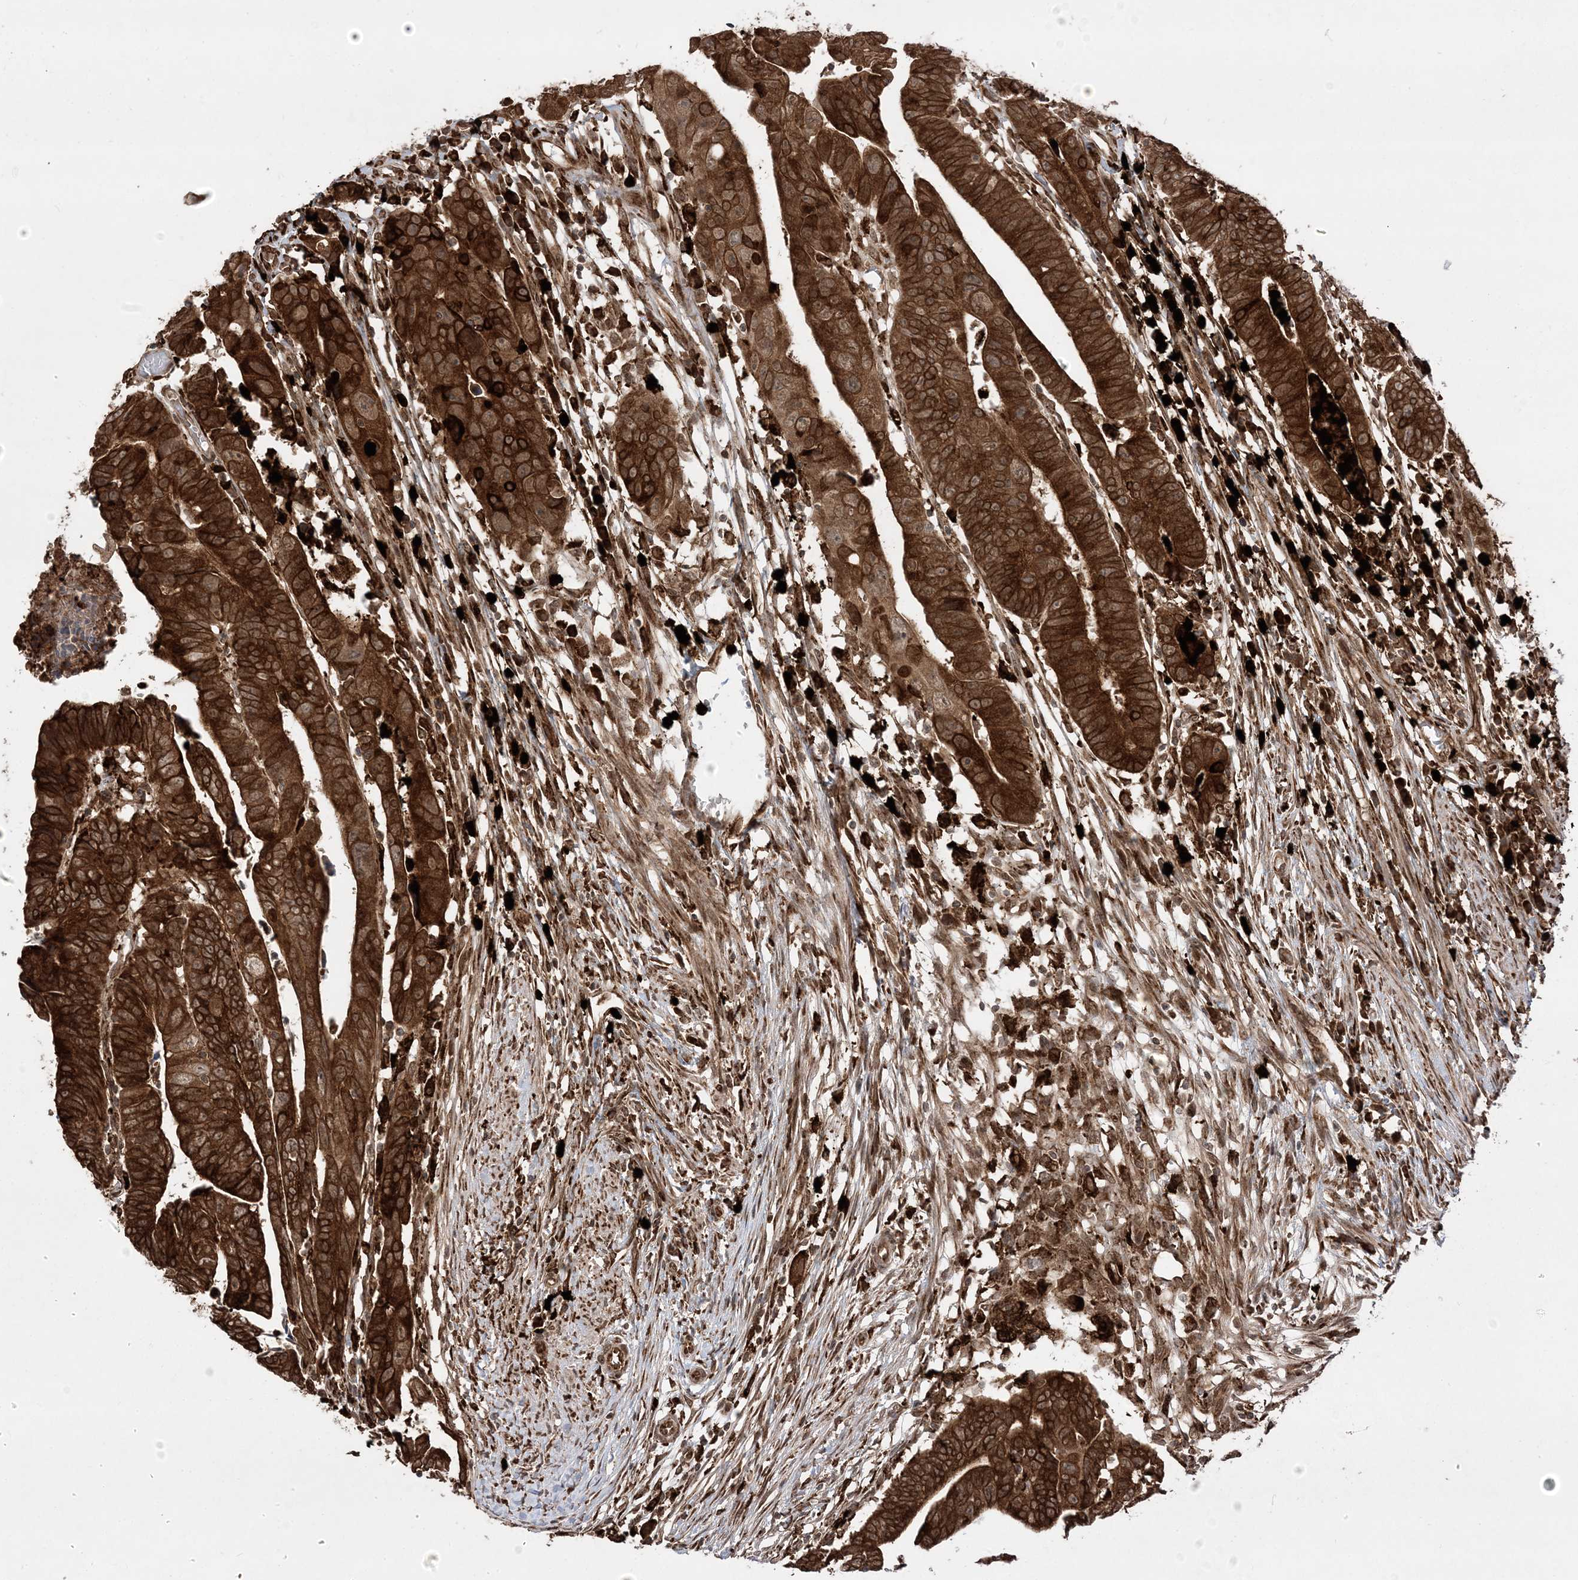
{"staining": {"intensity": "strong", "quantity": ">75%", "location": "cytoplasmic/membranous,nuclear"}, "tissue": "colorectal cancer", "cell_type": "Tumor cells", "image_type": "cancer", "snomed": [{"axis": "morphology", "description": "Adenocarcinoma, NOS"}, {"axis": "topography", "description": "Rectum"}], "caption": "The micrograph exhibits a brown stain indicating the presence of a protein in the cytoplasmic/membranous and nuclear of tumor cells in adenocarcinoma (colorectal). Ihc stains the protein of interest in brown and the nuclei are stained blue.", "gene": "EPC2", "patient": {"sex": "female", "age": 65}}